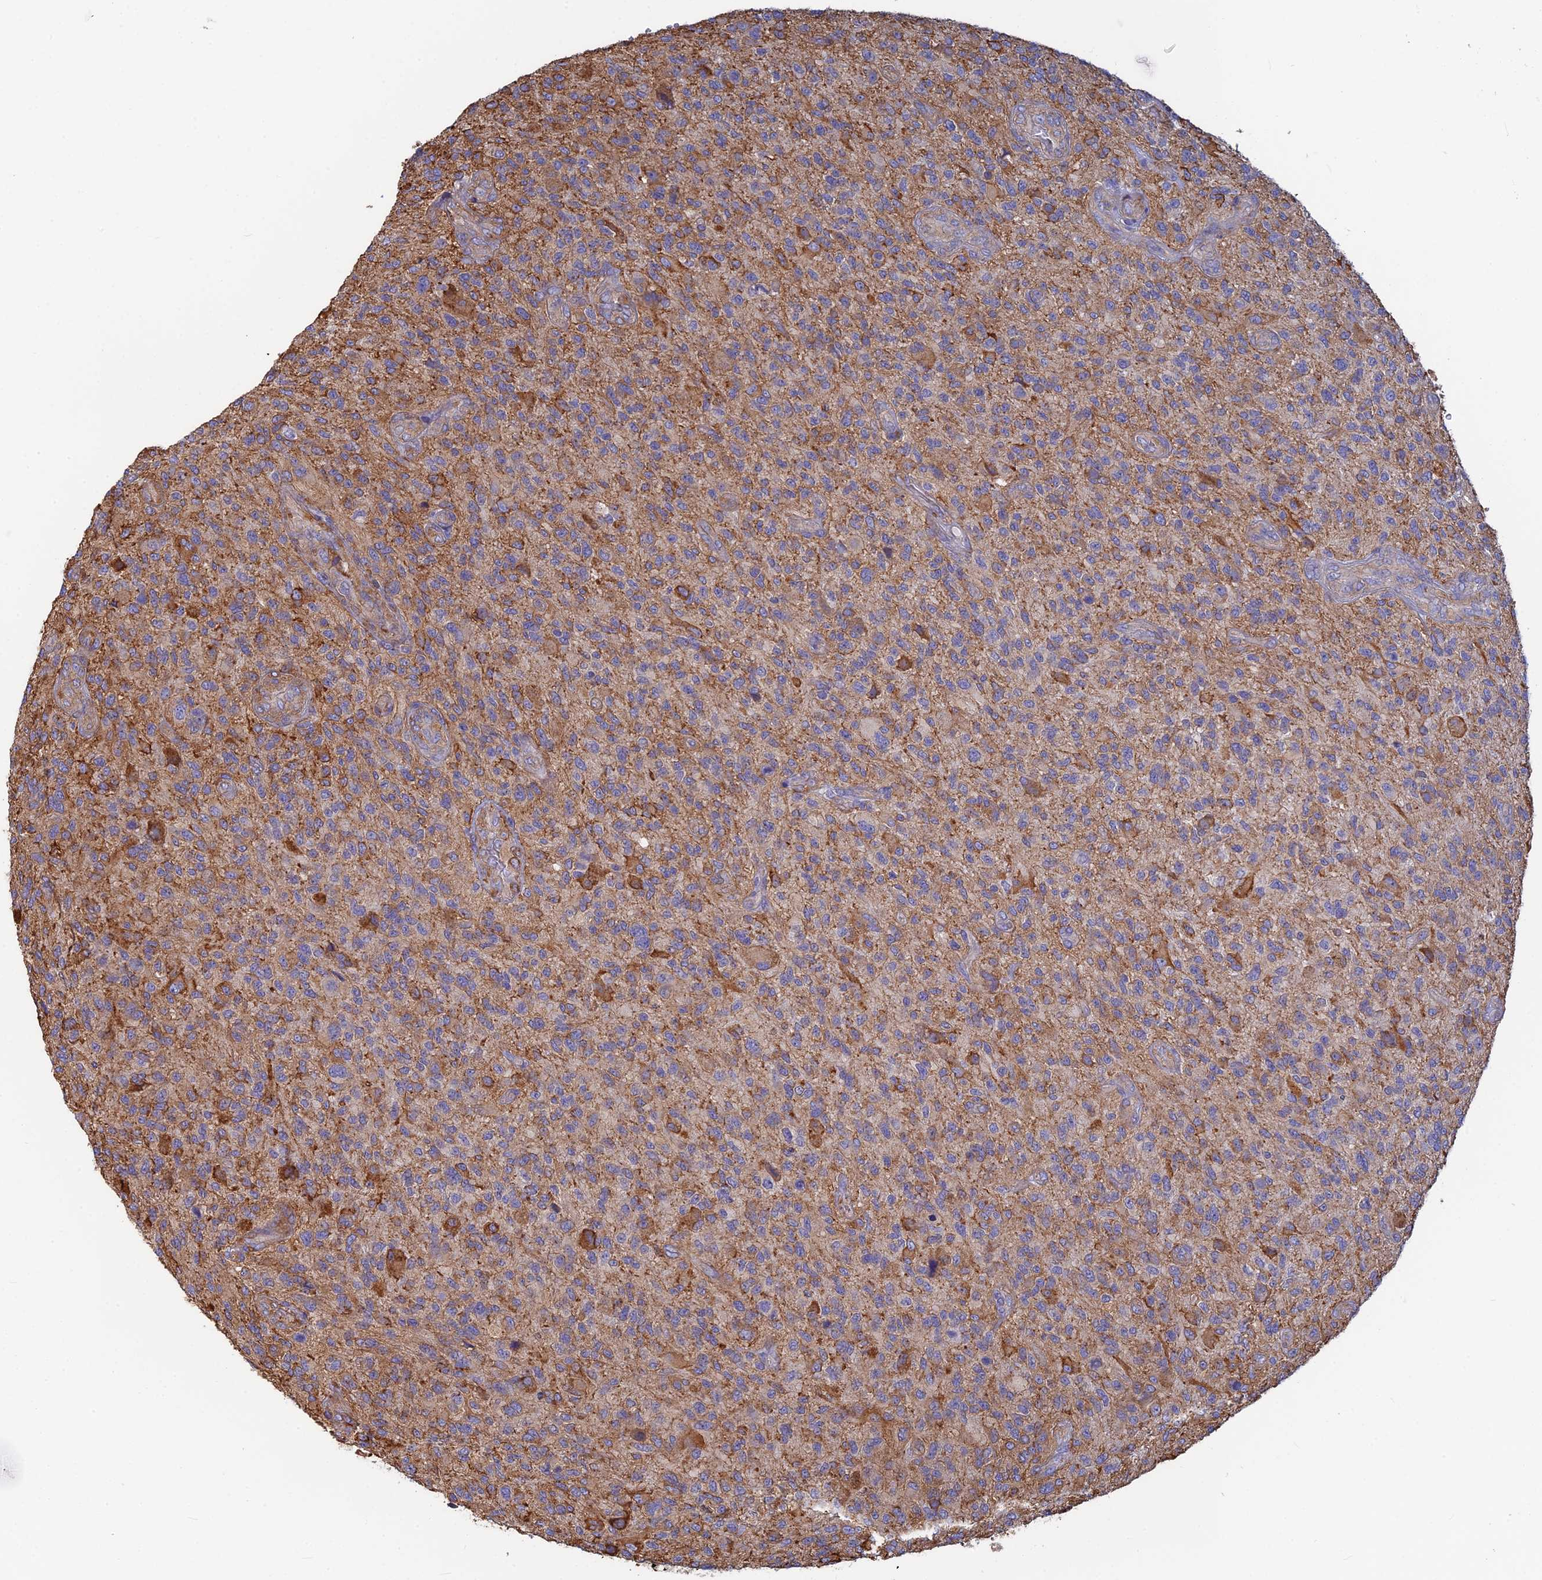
{"staining": {"intensity": "moderate", "quantity": "25%-75%", "location": "cytoplasmic/membranous"}, "tissue": "glioma", "cell_type": "Tumor cells", "image_type": "cancer", "snomed": [{"axis": "morphology", "description": "Glioma, malignant, High grade"}, {"axis": "topography", "description": "Brain"}], "caption": "This is an image of IHC staining of glioma, which shows moderate staining in the cytoplasmic/membranous of tumor cells.", "gene": "PCDHA5", "patient": {"sex": "male", "age": 47}}